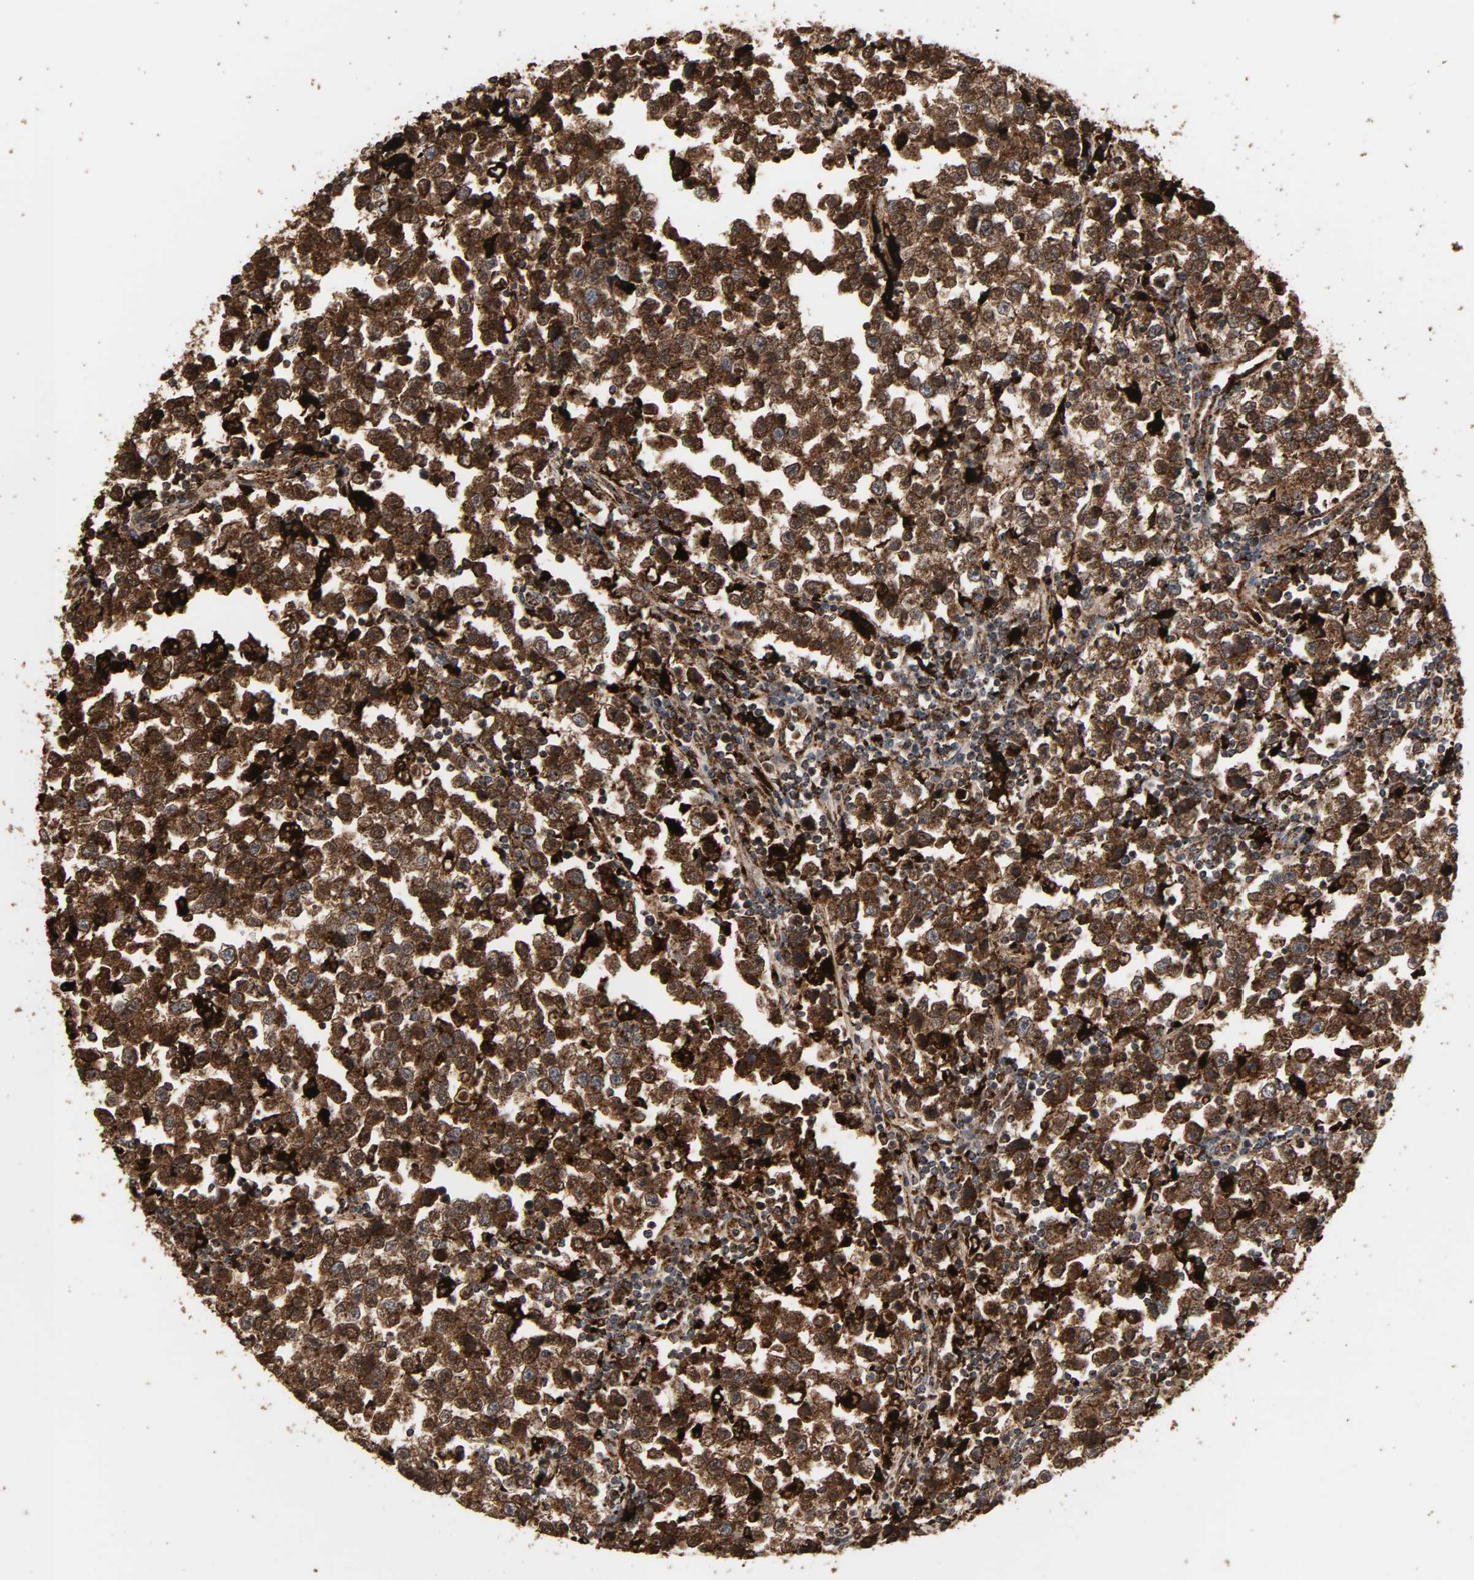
{"staining": {"intensity": "strong", "quantity": ">75%", "location": "cytoplasmic/membranous"}, "tissue": "testis cancer", "cell_type": "Tumor cells", "image_type": "cancer", "snomed": [{"axis": "morphology", "description": "Seminoma, NOS"}, {"axis": "topography", "description": "Testis"}], "caption": "Protein staining exhibits strong cytoplasmic/membranous staining in about >75% of tumor cells in testis cancer. (Brightfield microscopy of DAB IHC at high magnification).", "gene": "PSAP", "patient": {"sex": "male", "age": 43}}